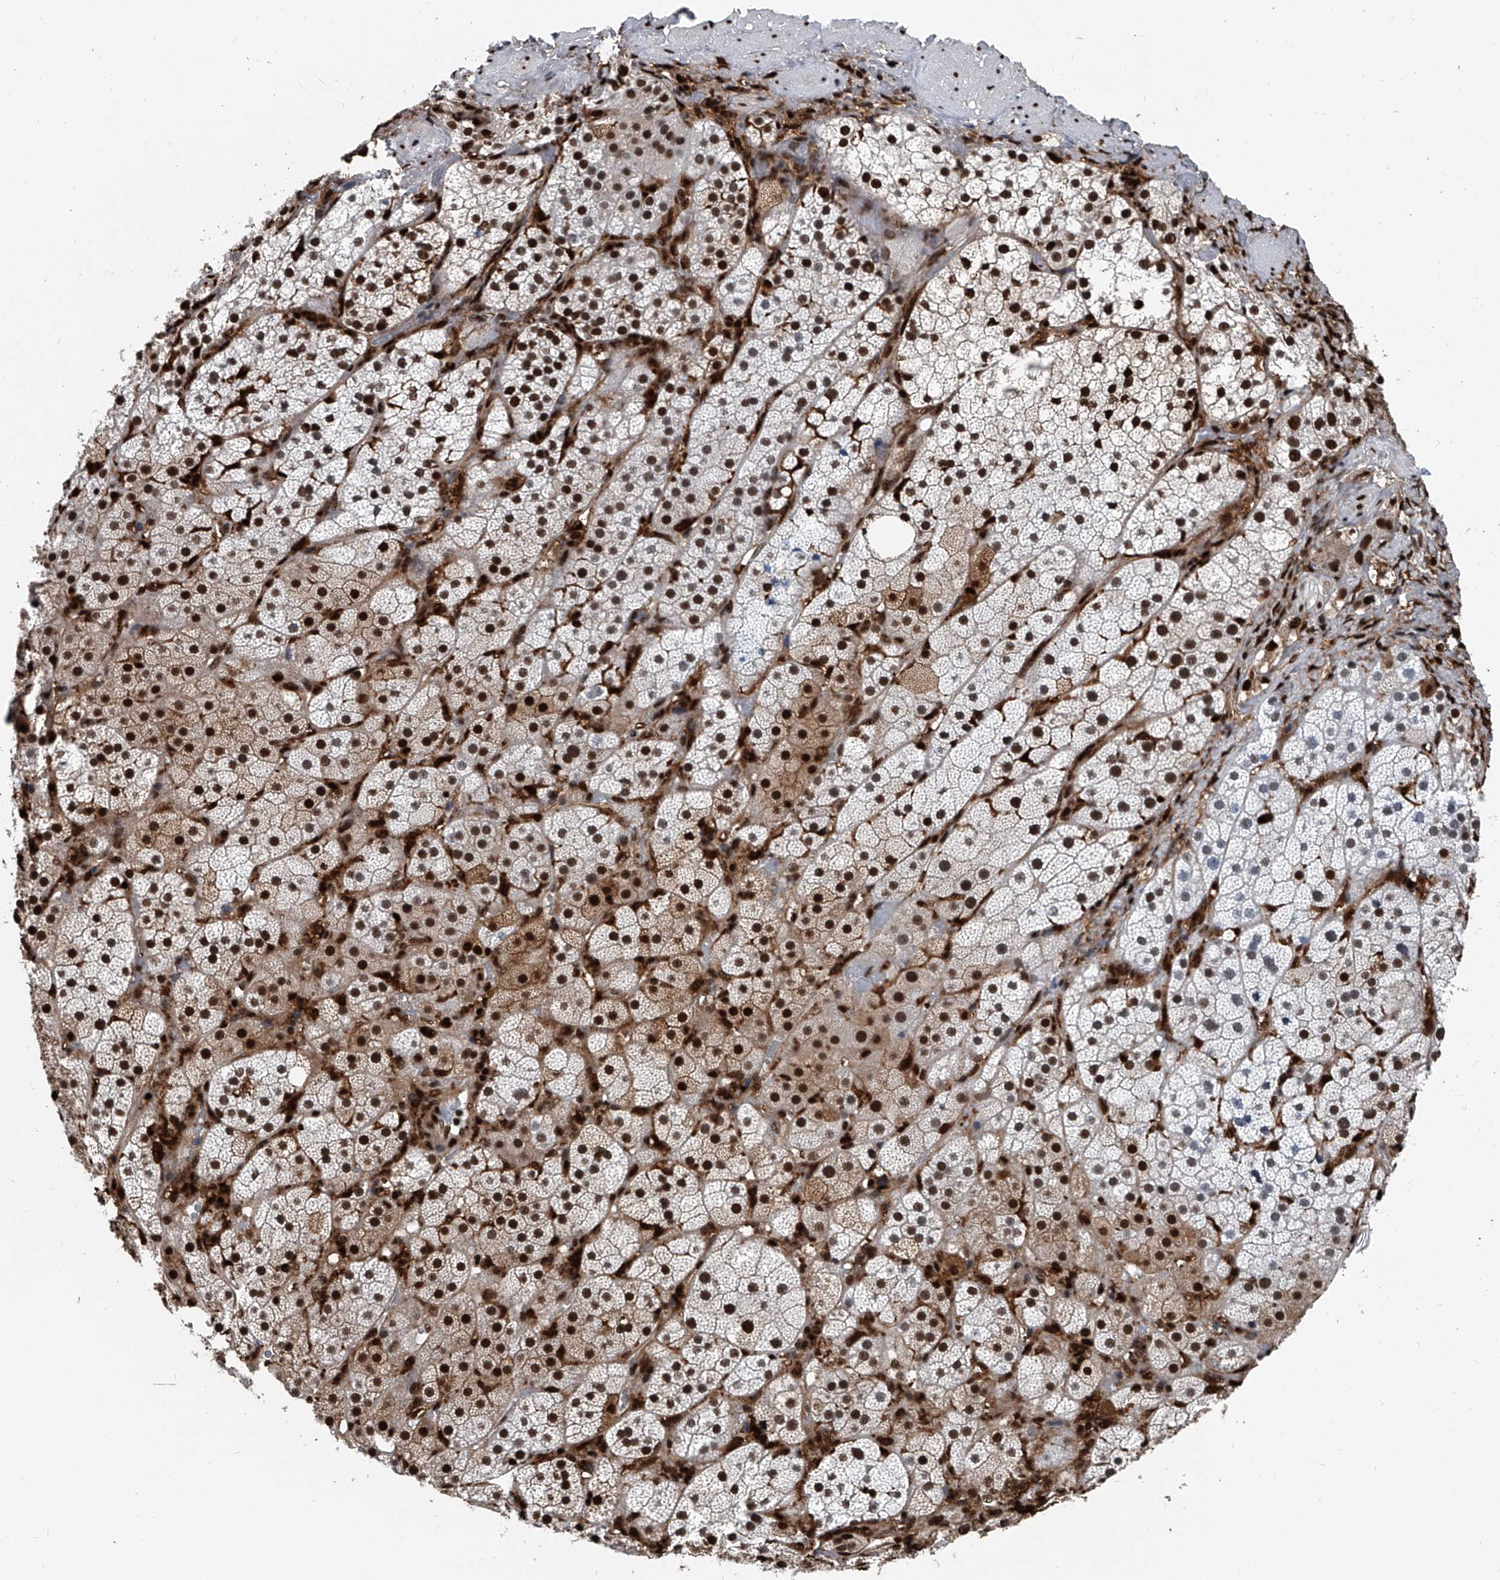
{"staining": {"intensity": "strong", "quantity": ">75%", "location": "nuclear"}, "tissue": "adrenal gland", "cell_type": "Glandular cells", "image_type": "normal", "snomed": [{"axis": "morphology", "description": "Normal tissue, NOS"}, {"axis": "topography", "description": "Adrenal gland"}], "caption": "Immunohistochemistry image of unremarkable human adrenal gland stained for a protein (brown), which exhibits high levels of strong nuclear expression in approximately >75% of glandular cells.", "gene": "FKBP5", "patient": {"sex": "male", "age": 57}}